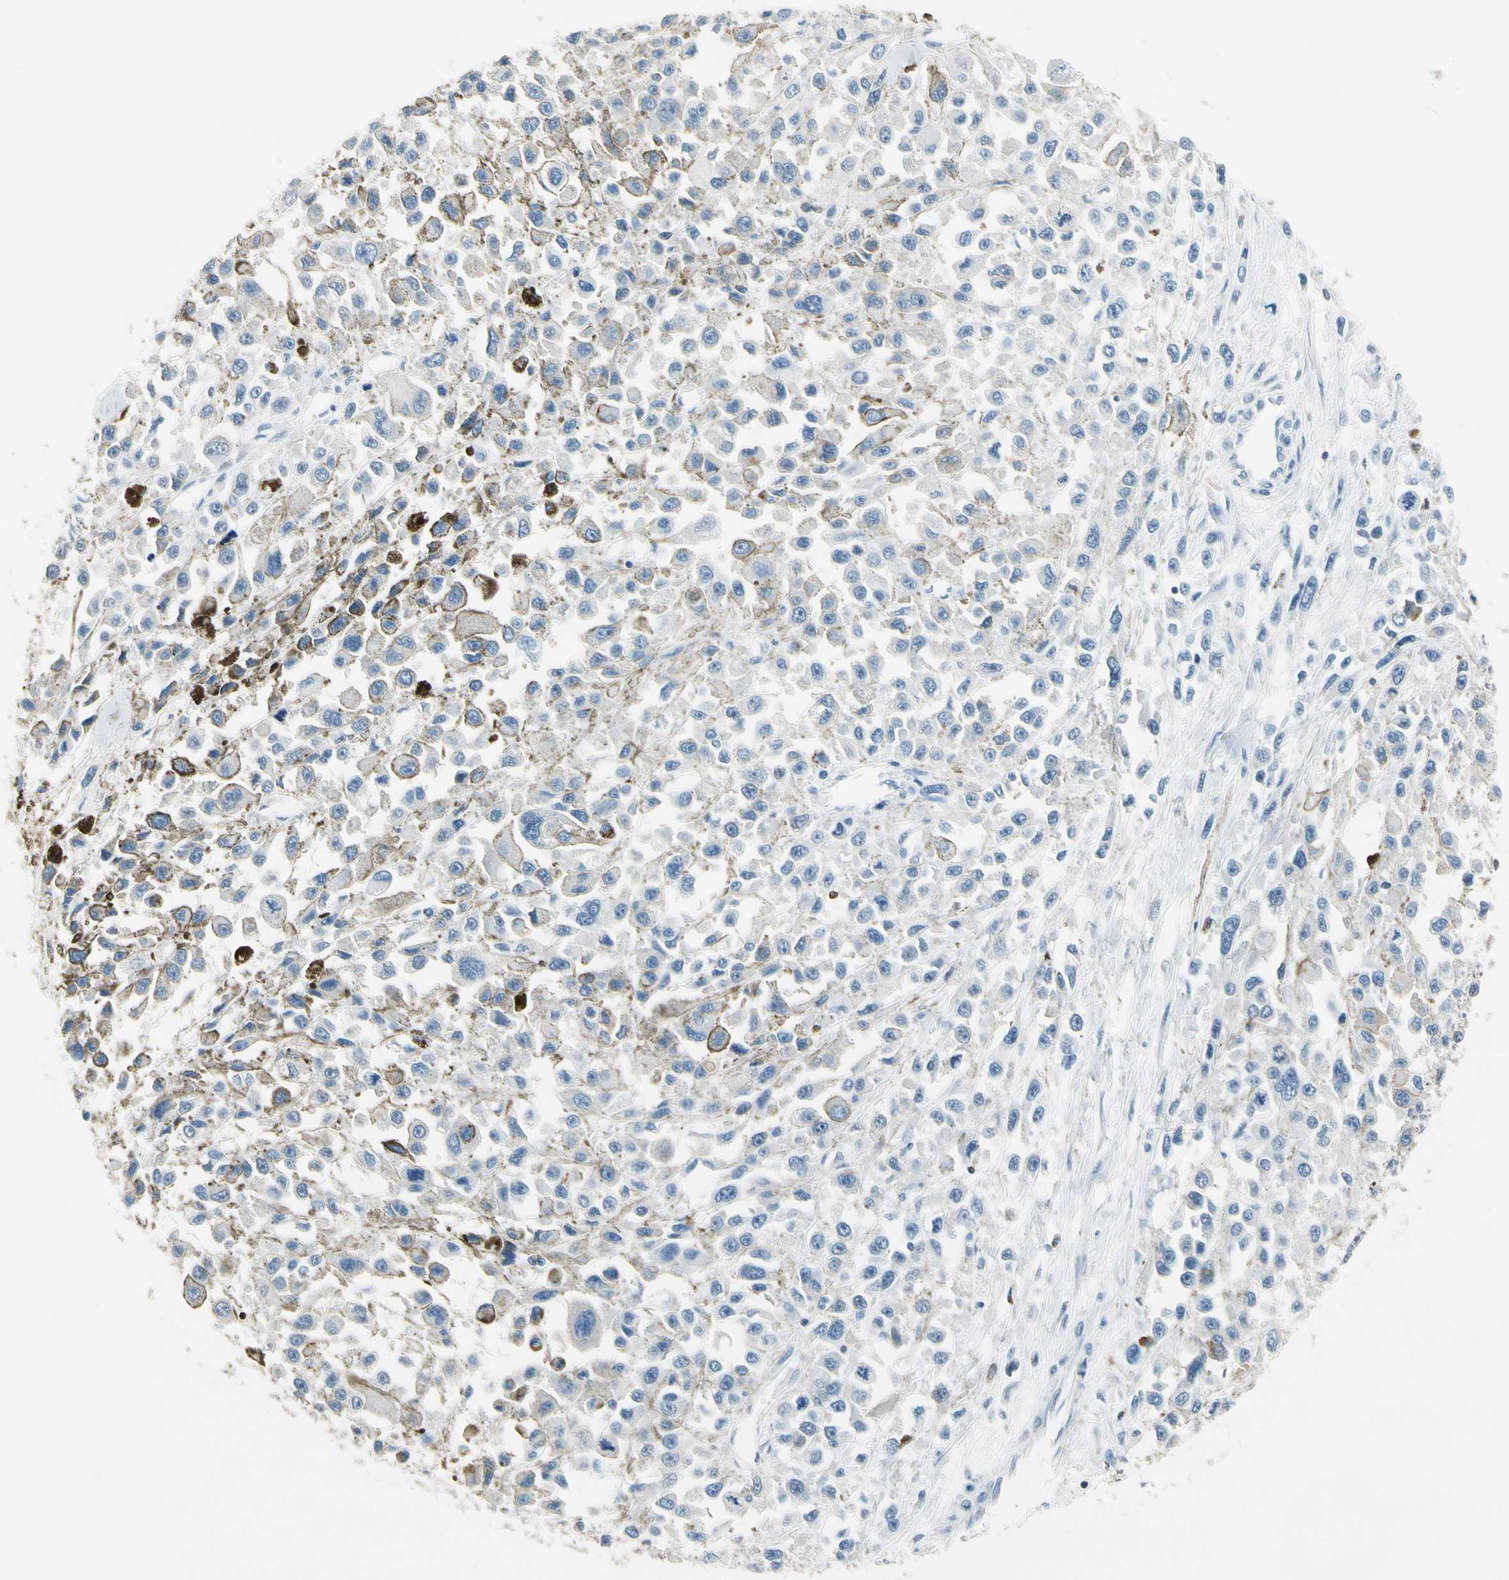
{"staining": {"intensity": "negative", "quantity": "none", "location": "none"}, "tissue": "melanoma", "cell_type": "Tumor cells", "image_type": "cancer", "snomed": [{"axis": "morphology", "description": "Malignant melanoma, Metastatic site"}, {"axis": "topography", "description": "Lymph node"}], "caption": "Human malignant melanoma (metastatic site) stained for a protein using immunohistochemistry shows no expression in tumor cells.", "gene": "NFATC2", "patient": {"sex": "male", "age": 59}}